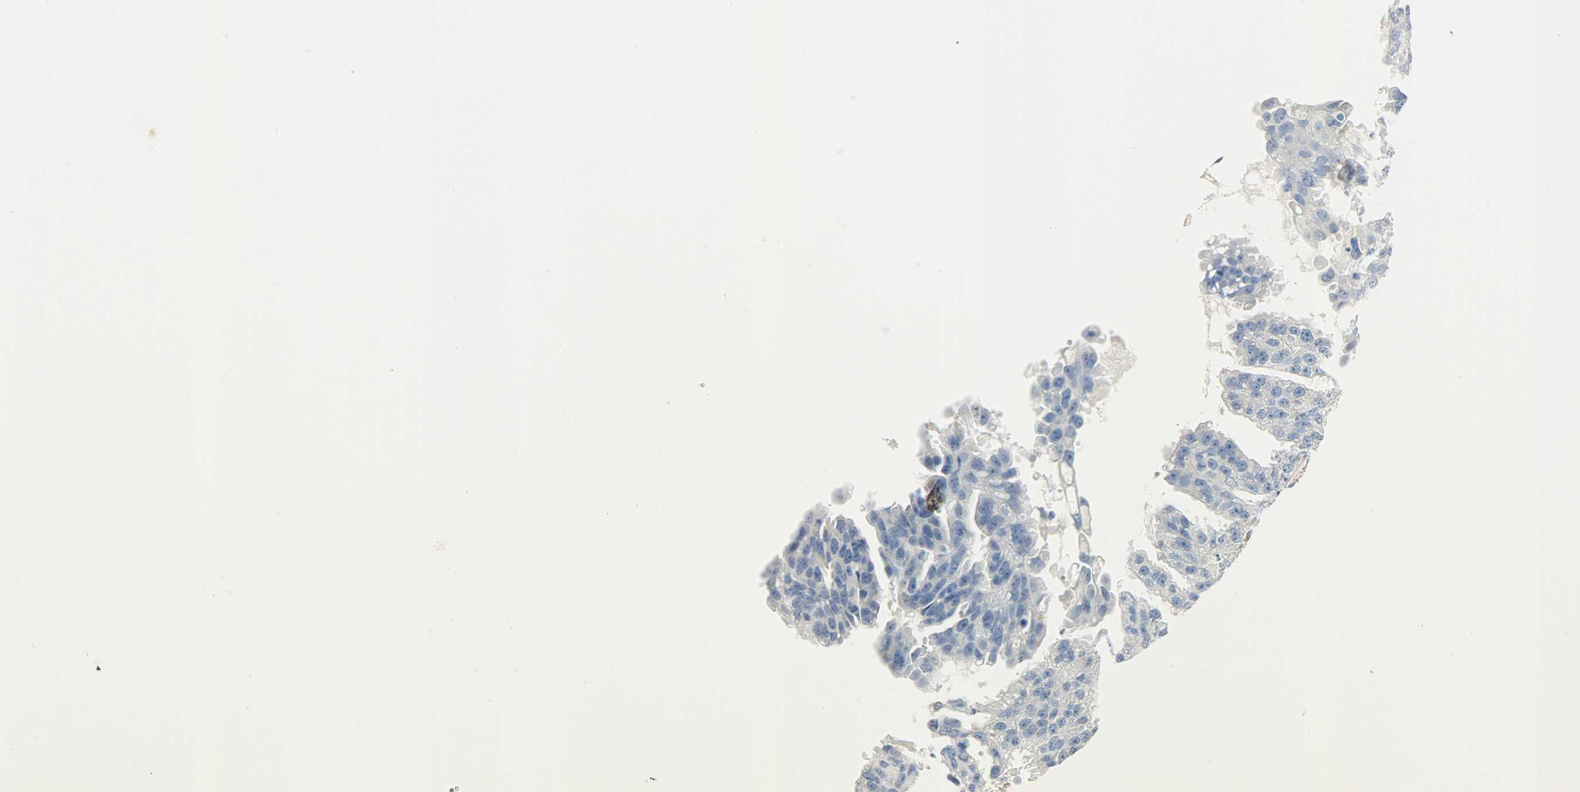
{"staining": {"intensity": "negative", "quantity": "none", "location": "none"}, "tissue": "ovarian cancer", "cell_type": "Tumor cells", "image_type": "cancer", "snomed": [{"axis": "morphology", "description": "Cystadenocarcinoma, serous, NOS"}, {"axis": "topography", "description": "Ovary"}], "caption": "IHC histopathology image of neoplastic tissue: human ovarian serous cystadenocarcinoma stained with DAB demonstrates no significant protein positivity in tumor cells.", "gene": "PKD2", "patient": {"sex": "female", "age": 58}}